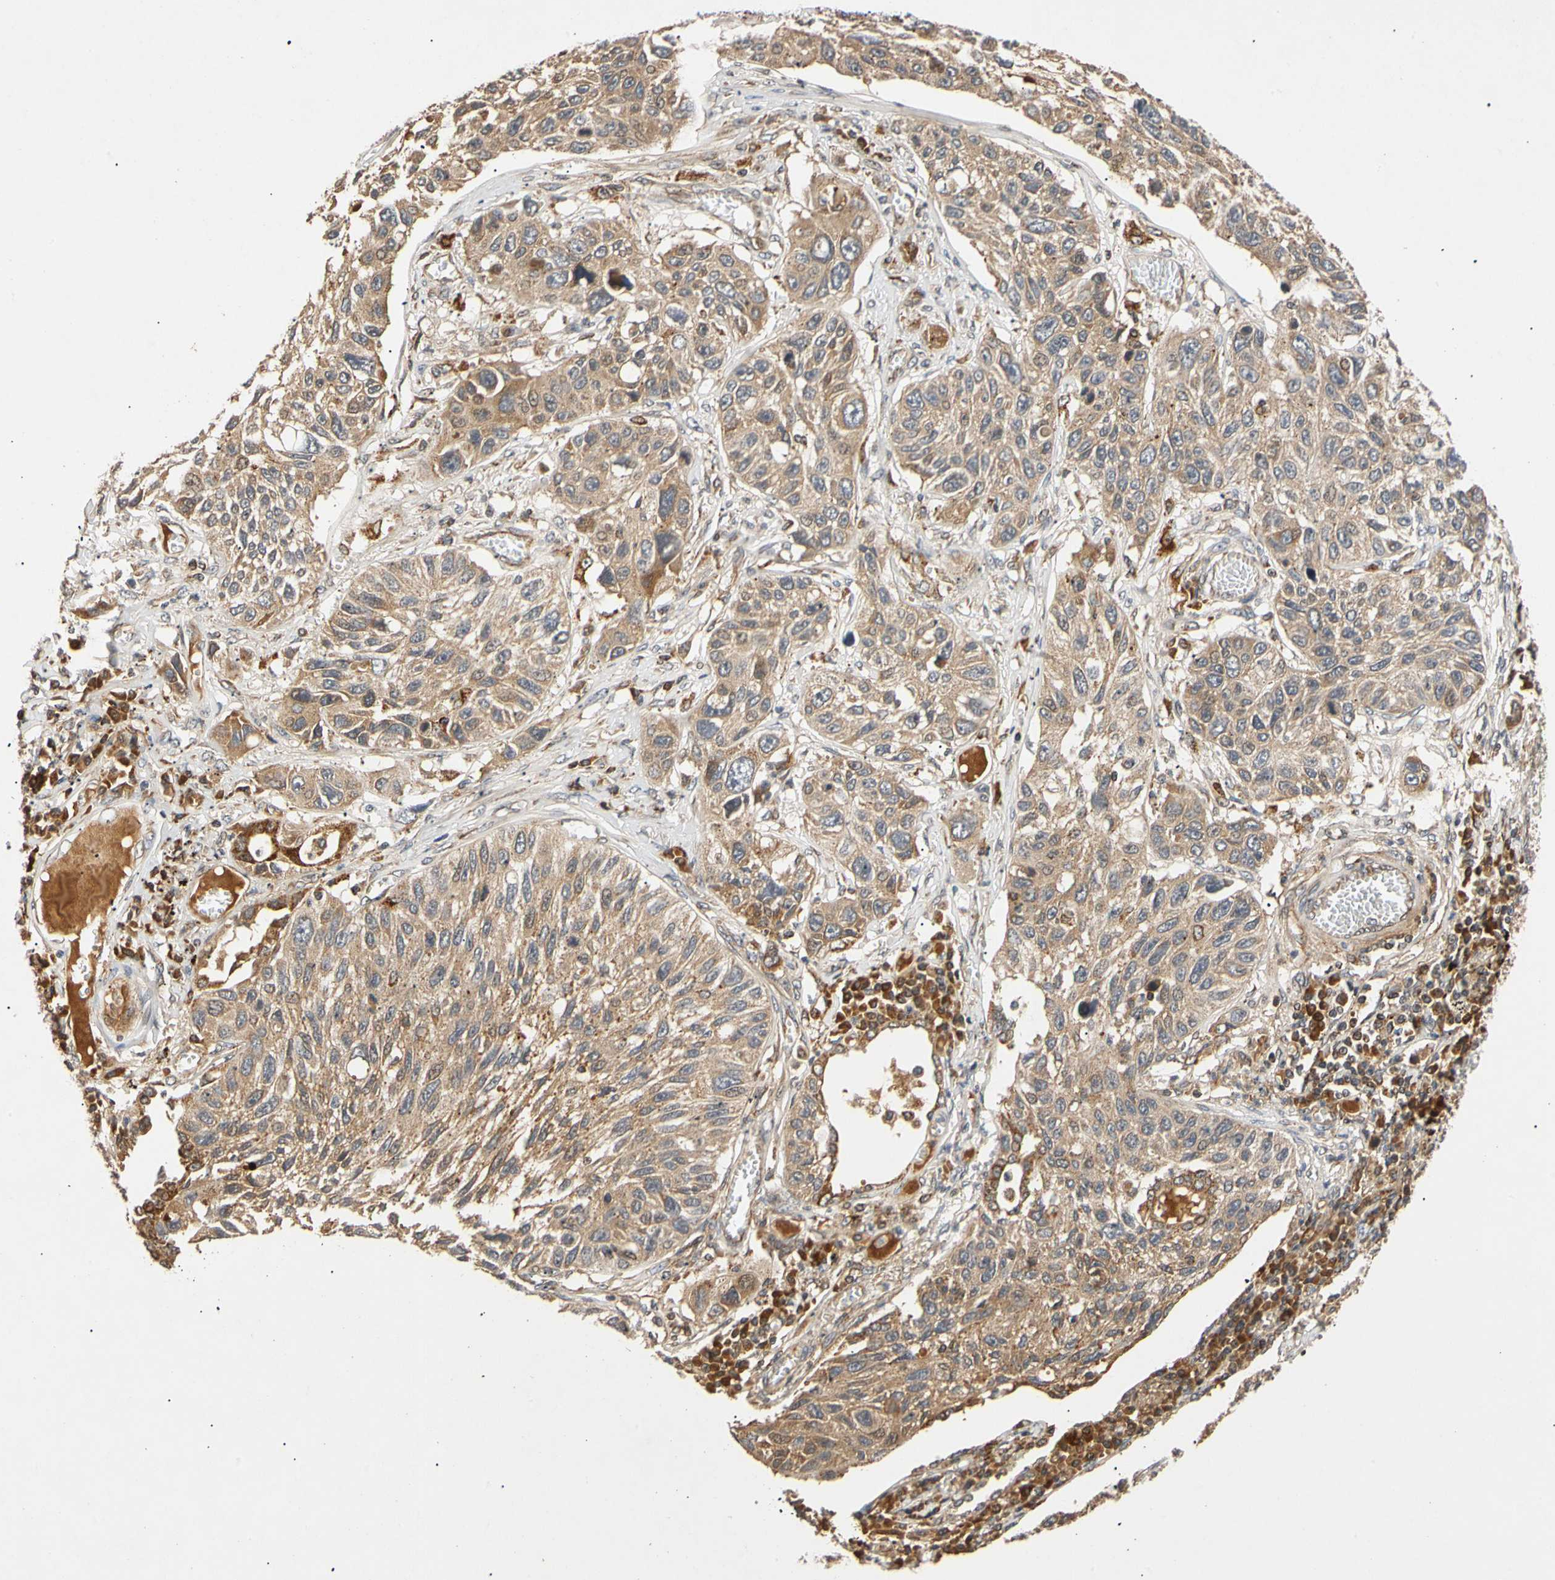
{"staining": {"intensity": "moderate", "quantity": ">75%", "location": "cytoplasmic/membranous"}, "tissue": "lung cancer", "cell_type": "Tumor cells", "image_type": "cancer", "snomed": [{"axis": "morphology", "description": "Squamous cell carcinoma, NOS"}, {"axis": "topography", "description": "Lung"}], "caption": "Tumor cells exhibit medium levels of moderate cytoplasmic/membranous expression in about >75% of cells in human squamous cell carcinoma (lung).", "gene": "MRPS22", "patient": {"sex": "male", "age": 71}}